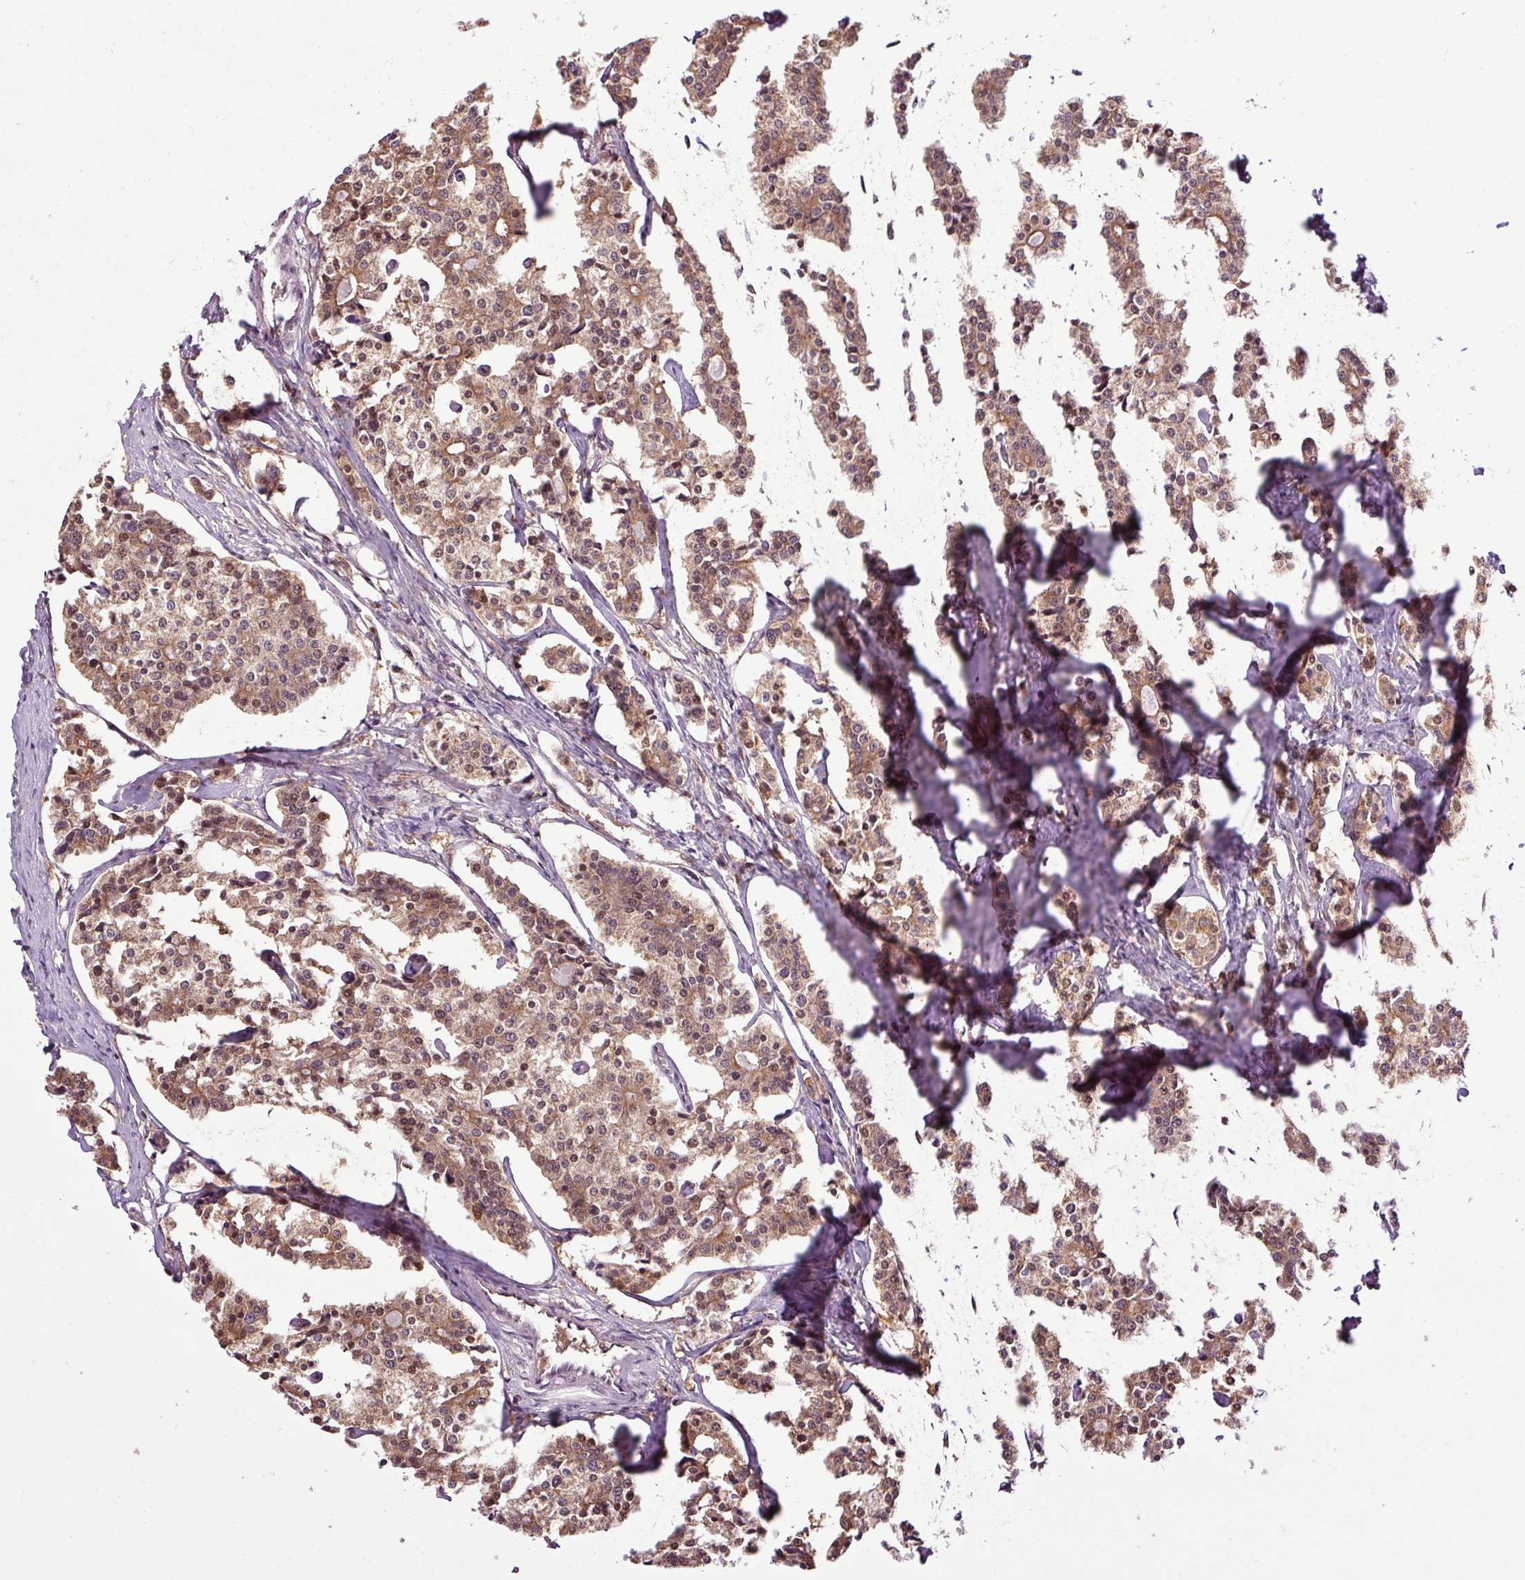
{"staining": {"intensity": "moderate", "quantity": ">75%", "location": "cytoplasmic/membranous"}, "tissue": "carcinoid", "cell_type": "Tumor cells", "image_type": "cancer", "snomed": [{"axis": "morphology", "description": "Carcinoid, malignant, NOS"}, {"axis": "topography", "description": "Small intestine"}], "caption": "Immunohistochemical staining of human carcinoid shows moderate cytoplasmic/membranous protein positivity in about >75% of tumor cells. The protein is shown in brown color, while the nuclei are stained blue.", "gene": "ITPKC", "patient": {"sex": "male", "age": 63}}